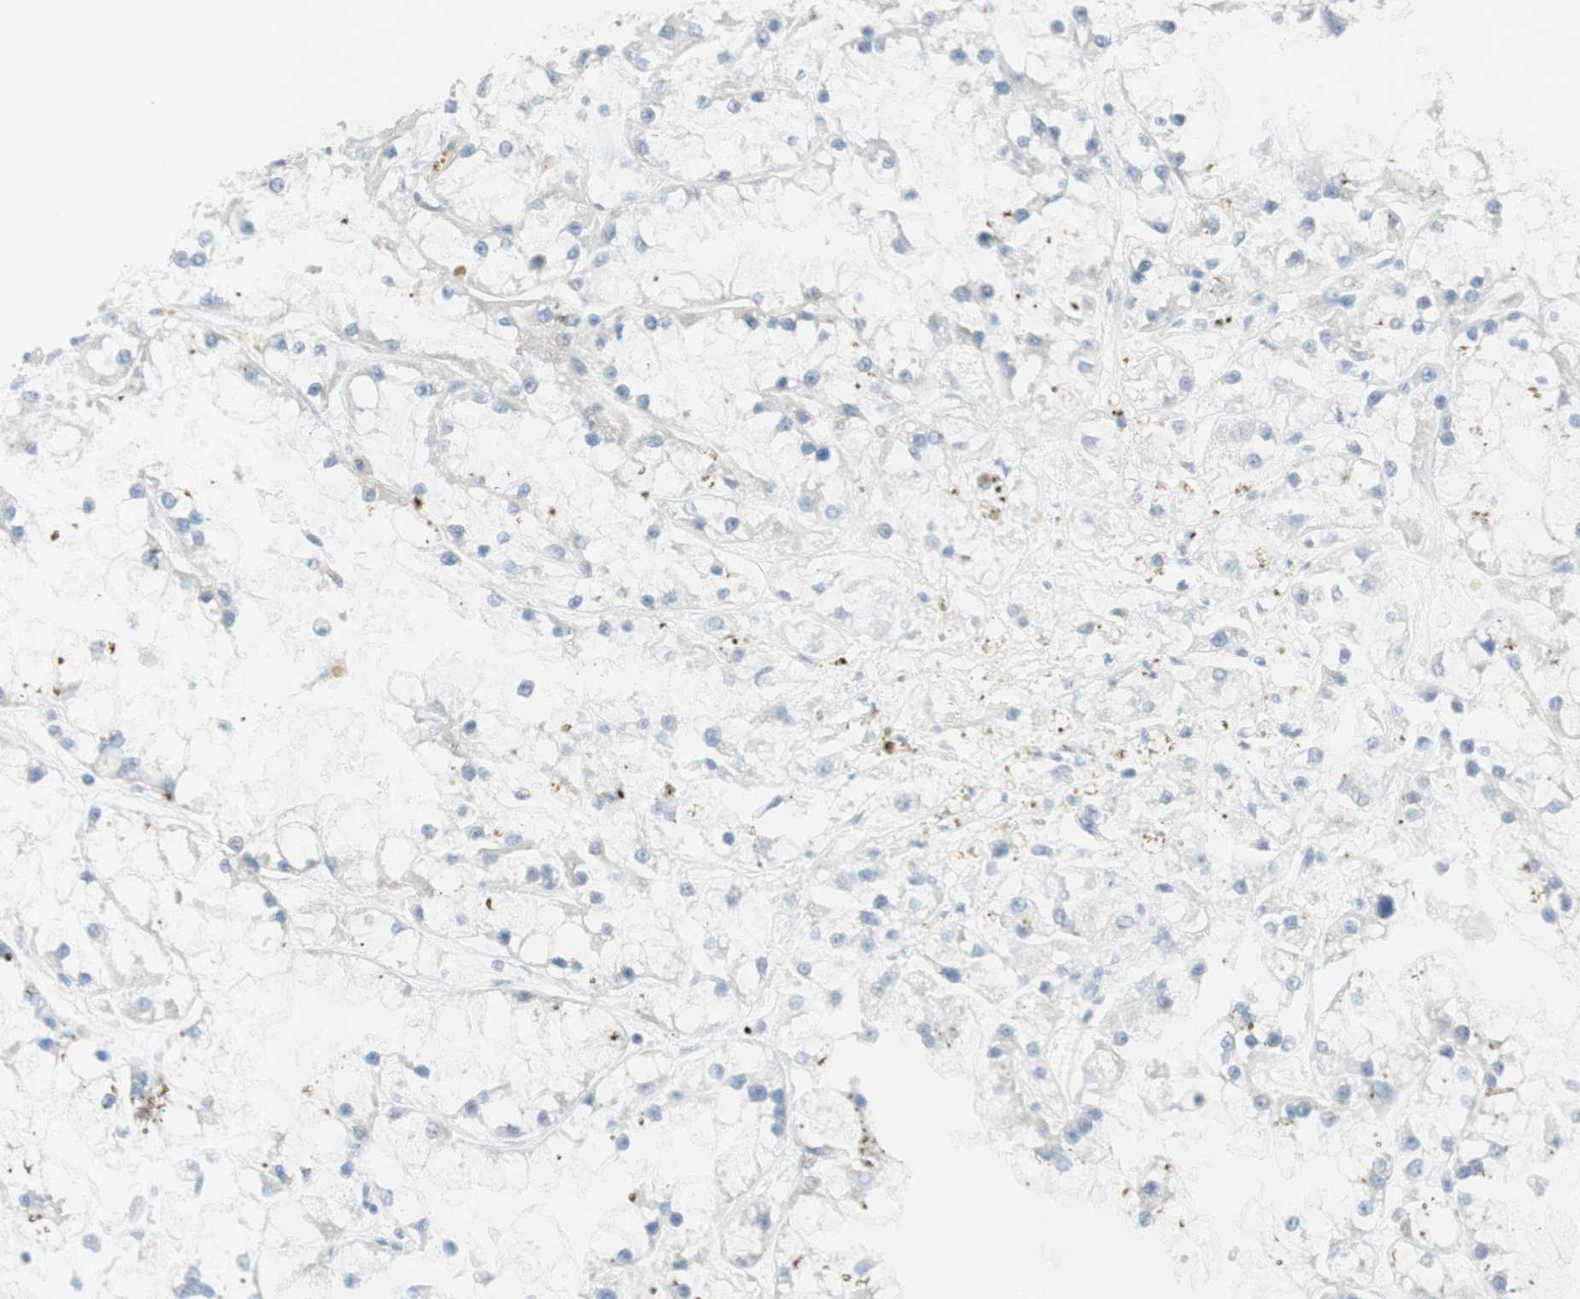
{"staining": {"intensity": "negative", "quantity": "none", "location": "none"}, "tissue": "renal cancer", "cell_type": "Tumor cells", "image_type": "cancer", "snomed": [{"axis": "morphology", "description": "Adenocarcinoma, NOS"}, {"axis": "topography", "description": "Kidney"}], "caption": "DAB immunohistochemical staining of renal cancer exhibits no significant staining in tumor cells.", "gene": "POU2AF1", "patient": {"sex": "female", "age": 52}}